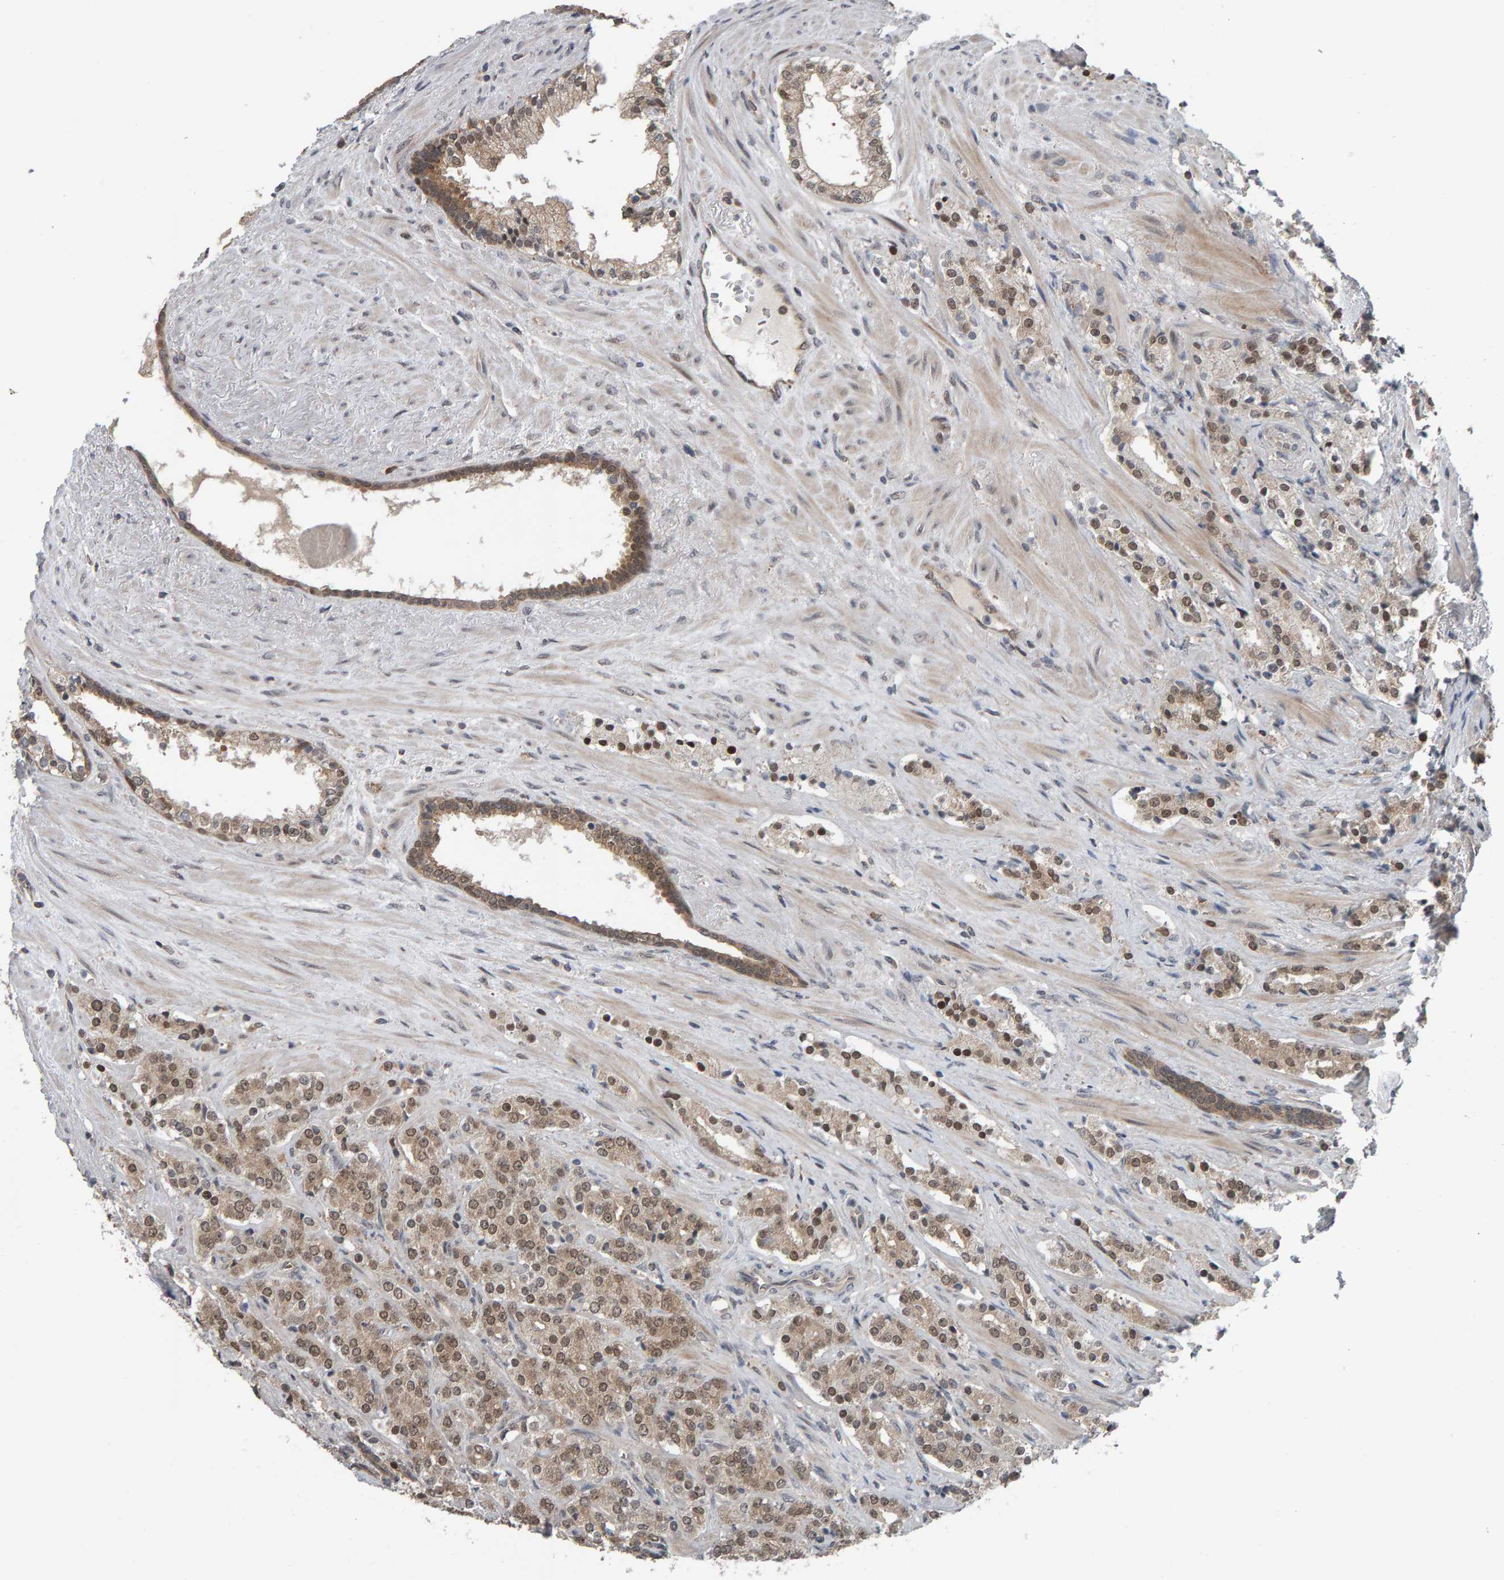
{"staining": {"intensity": "moderate", "quantity": "25%-75%", "location": "nuclear"}, "tissue": "prostate cancer", "cell_type": "Tumor cells", "image_type": "cancer", "snomed": [{"axis": "morphology", "description": "Adenocarcinoma, High grade"}, {"axis": "topography", "description": "Prostate"}], "caption": "Immunohistochemical staining of prostate cancer (adenocarcinoma (high-grade)) displays moderate nuclear protein positivity in about 25%-75% of tumor cells. (DAB (3,3'-diaminobenzidine) IHC, brown staining for protein, blue staining for nuclei).", "gene": "COASY", "patient": {"sex": "male", "age": 71}}